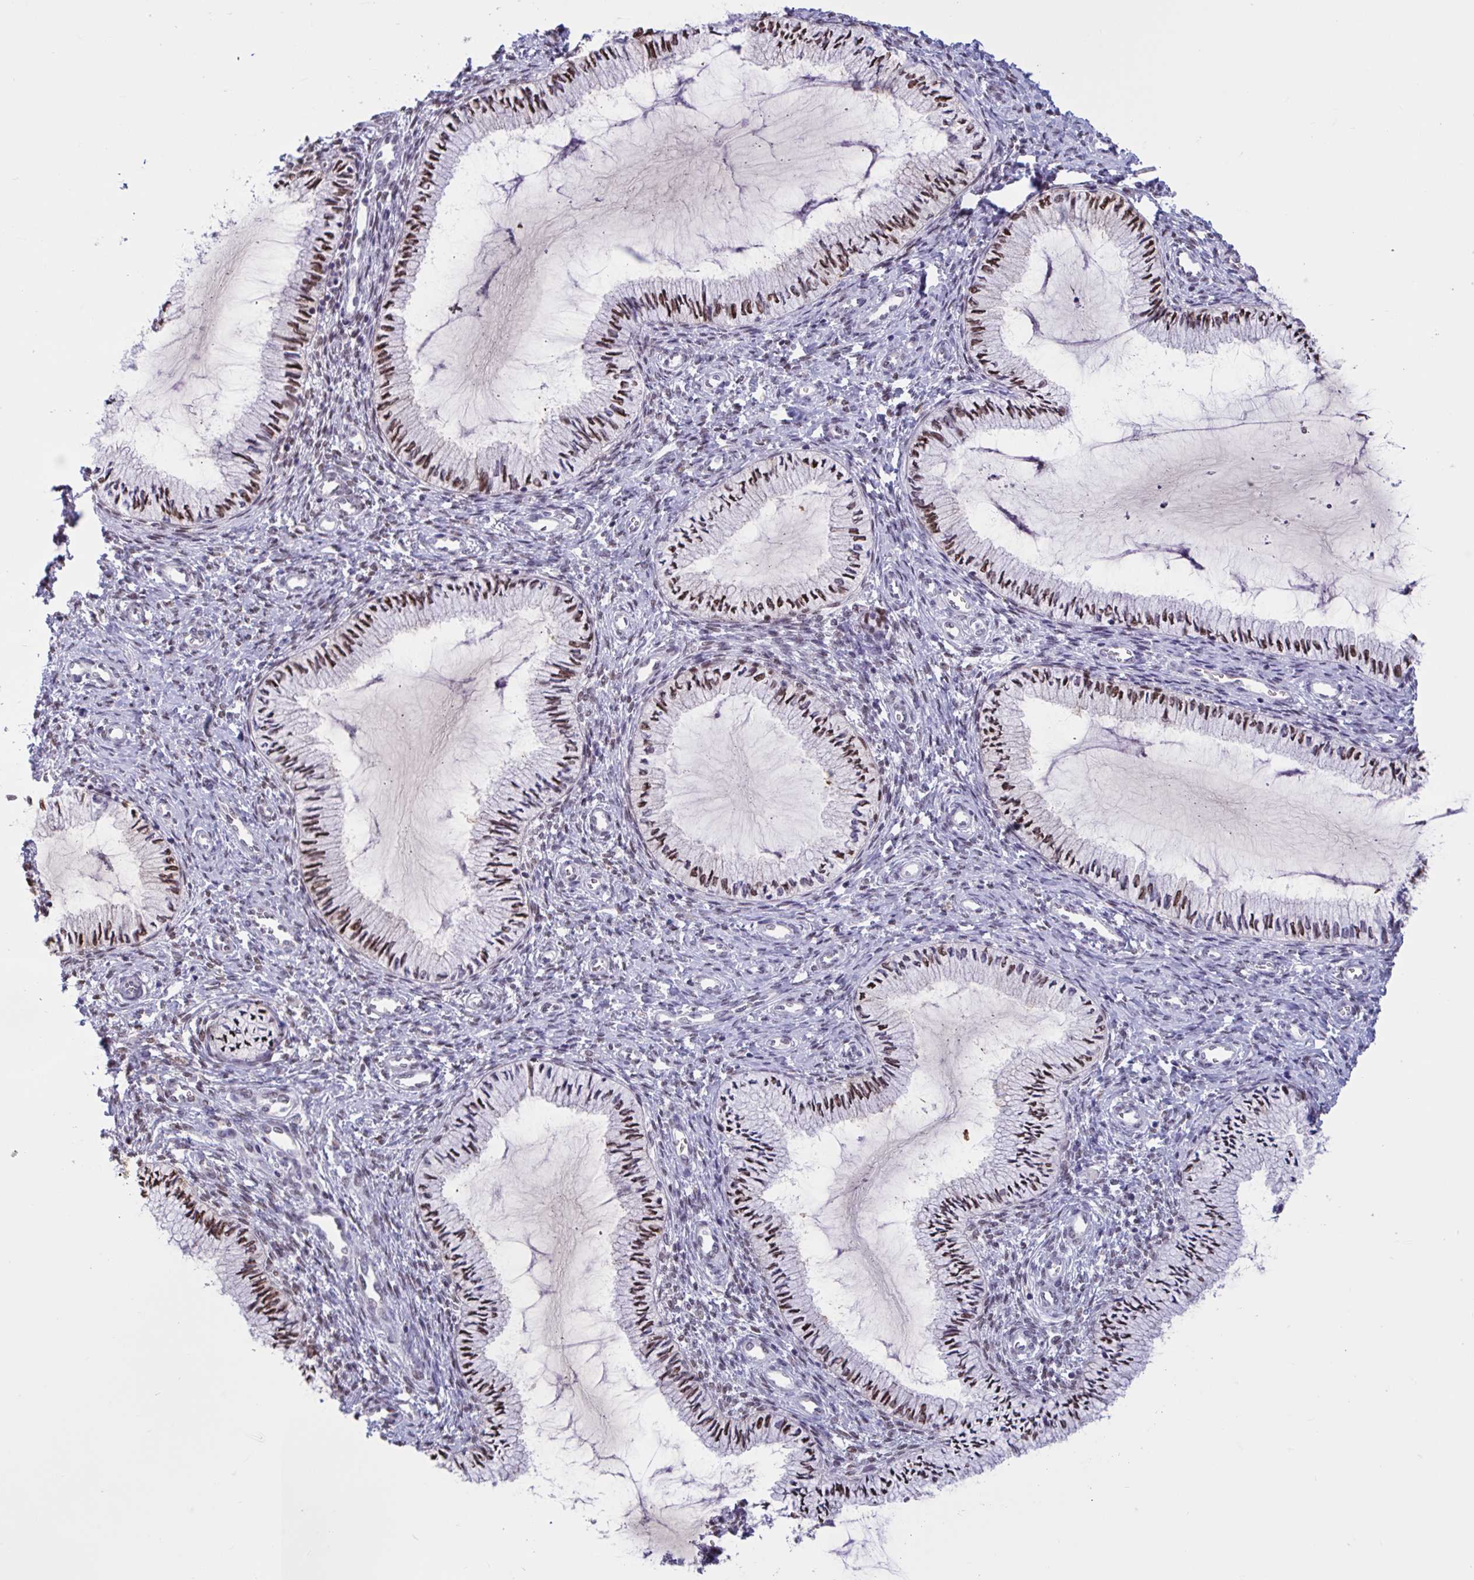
{"staining": {"intensity": "moderate", "quantity": ">75%", "location": "nuclear"}, "tissue": "cervix", "cell_type": "Glandular cells", "image_type": "normal", "snomed": [{"axis": "morphology", "description": "Normal tissue, NOS"}, {"axis": "topography", "description": "Cervix"}], "caption": "Immunohistochemistry of unremarkable cervix displays medium levels of moderate nuclear positivity in approximately >75% of glandular cells.", "gene": "RBL1", "patient": {"sex": "female", "age": 24}}